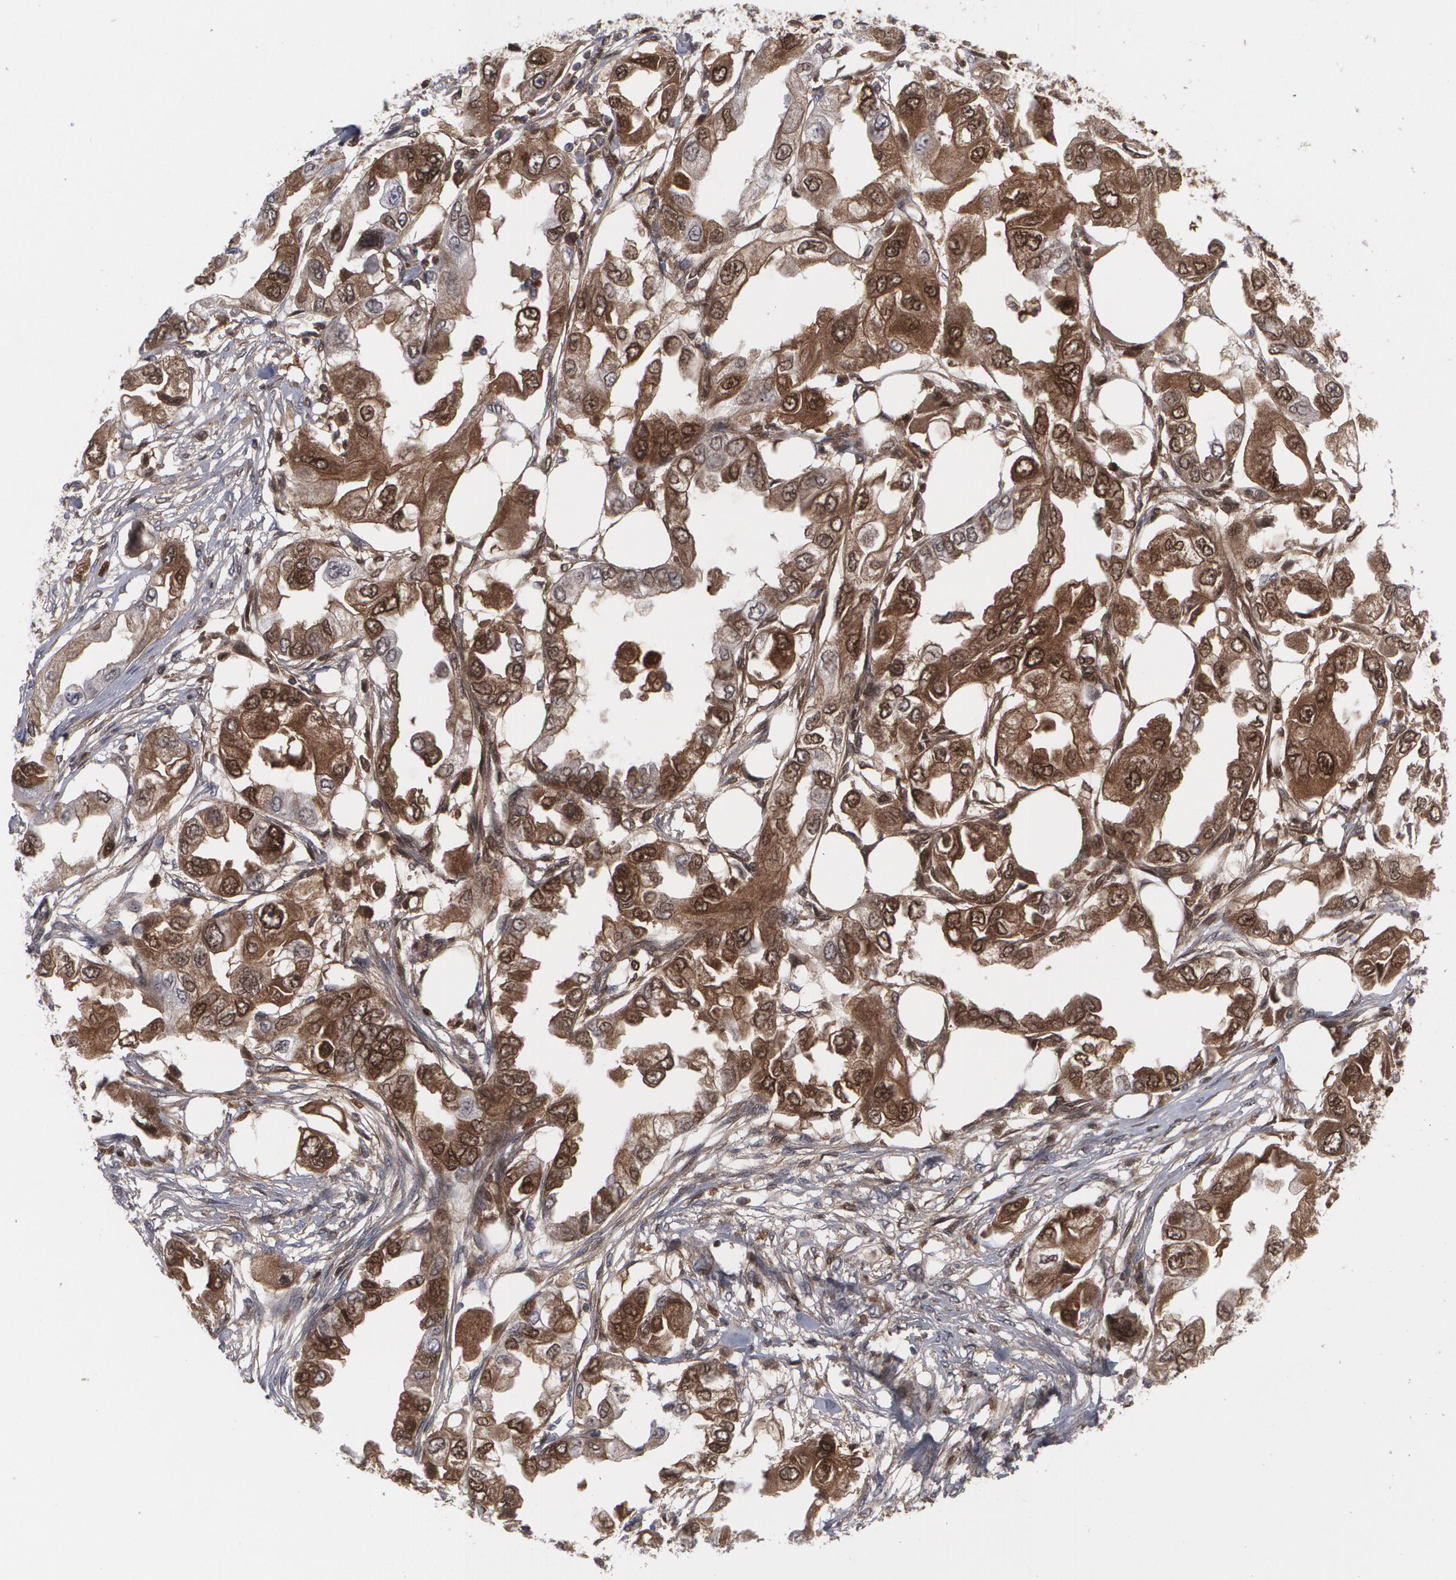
{"staining": {"intensity": "moderate", "quantity": ">75%", "location": "cytoplasmic/membranous"}, "tissue": "endometrial cancer", "cell_type": "Tumor cells", "image_type": "cancer", "snomed": [{"axis": "morphology", "description": "Adenocarcinoma, NOS"}, {"axis": "topography", "description": "Endometrium"}], "caption": "Endometrial cancer (adenocarcinoma) was stained to show a protein in brown. There is medium levels of moderate cytoplasmic/membranous staining in about >75% of tumor cells.", "gene": "LRG1", "patient": {"sex": "female", "age": 51}}